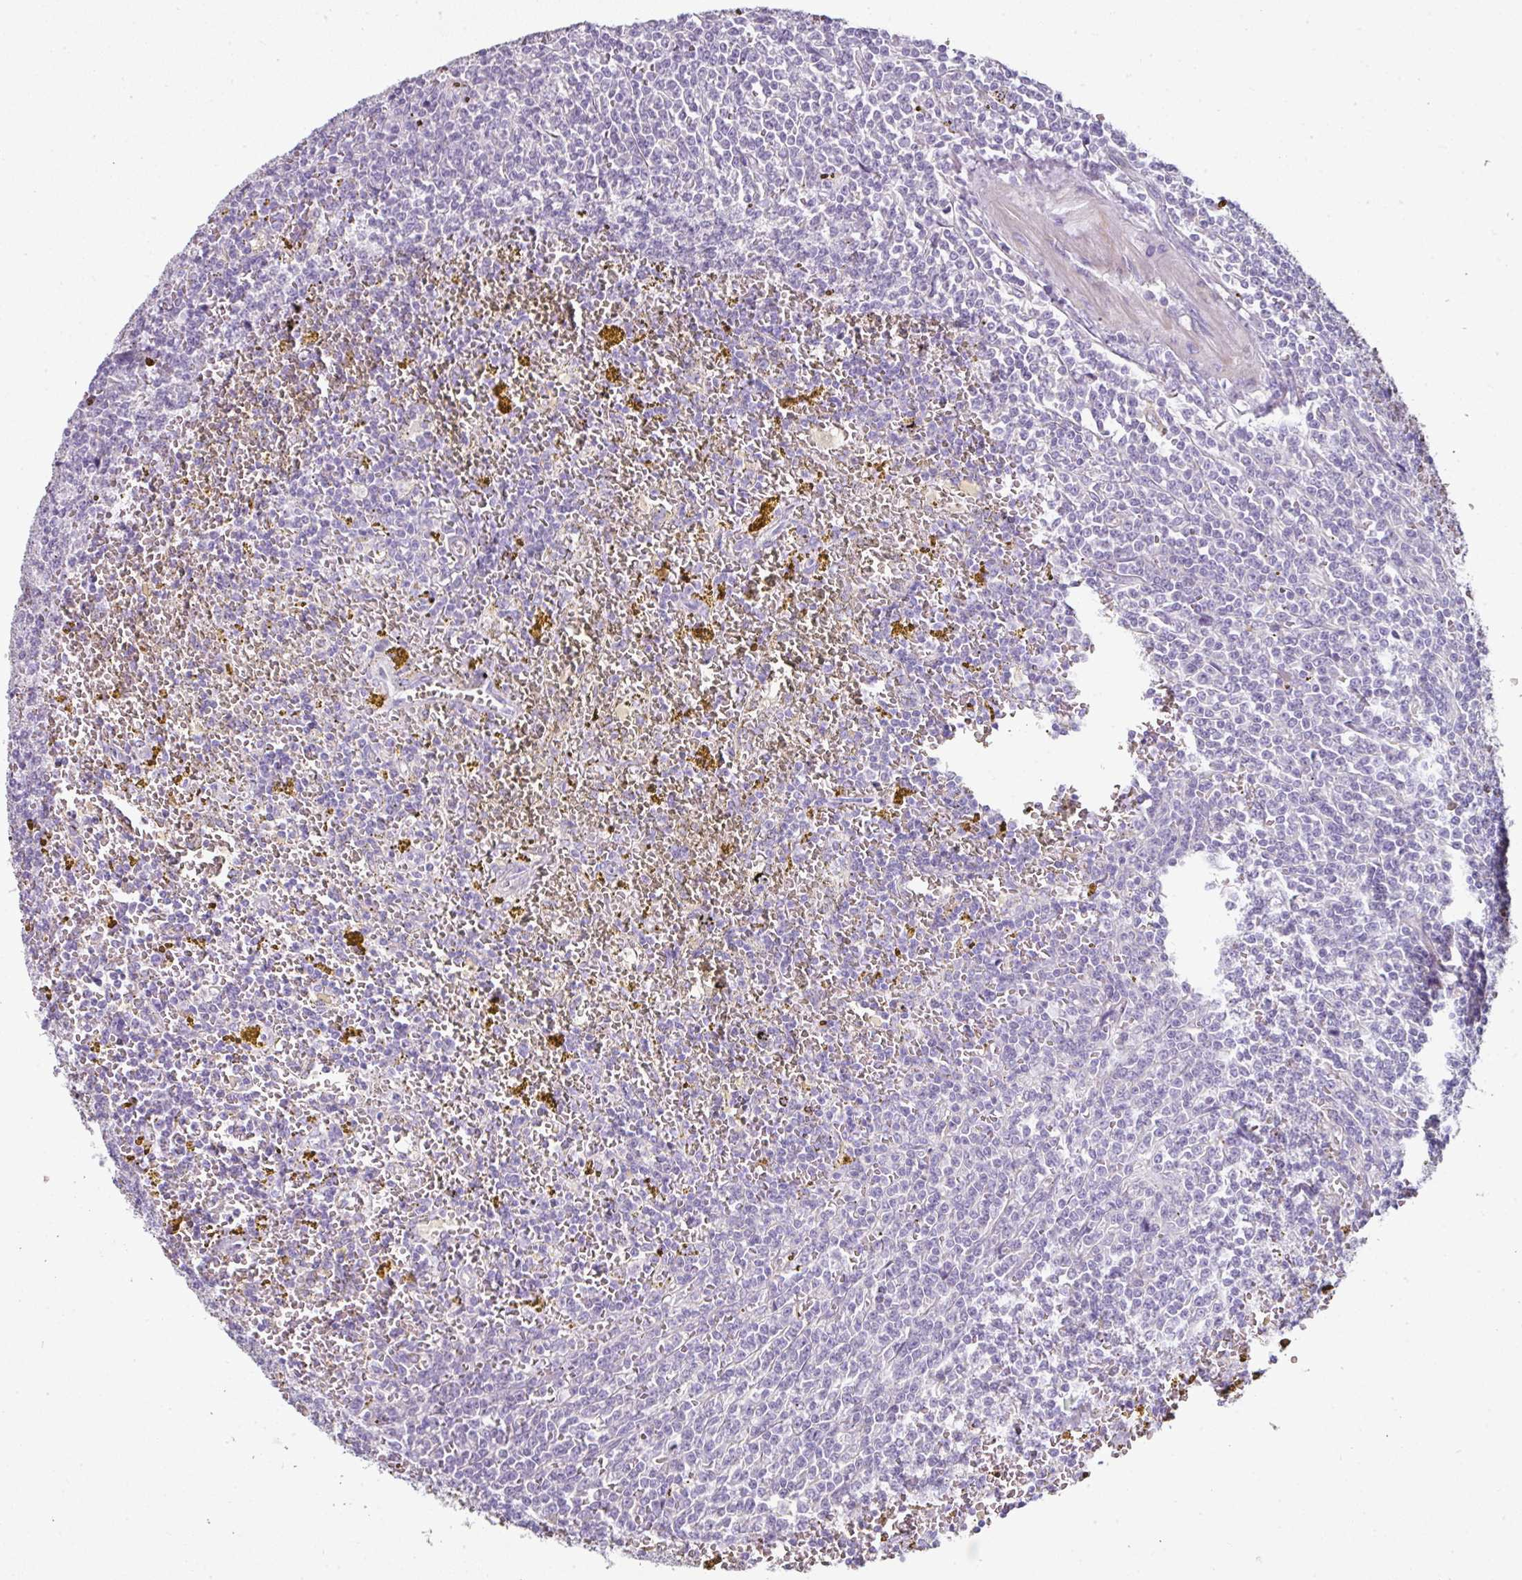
{"staining": {"intensity": "negative", "quantity": "none", "location": "none"}, "tissue": "lymphoma", "cell_type": "Tumor cells", "image_type": "cancer", "snomed": [{"axis": "morphology", "description": "Malignant lymphoma, non-Hodgkin's type, Low grade"}, {"axis": "topography", "description": "Spleen"}, {"axis": "topography", "description": "Lymph node"}], "caption": "Immunohistochemical staining of human lymphoma displays no significant positivity in tumor cells.", "gene": "FHAD1", "patient": {"sex": "female", "age": 66}}